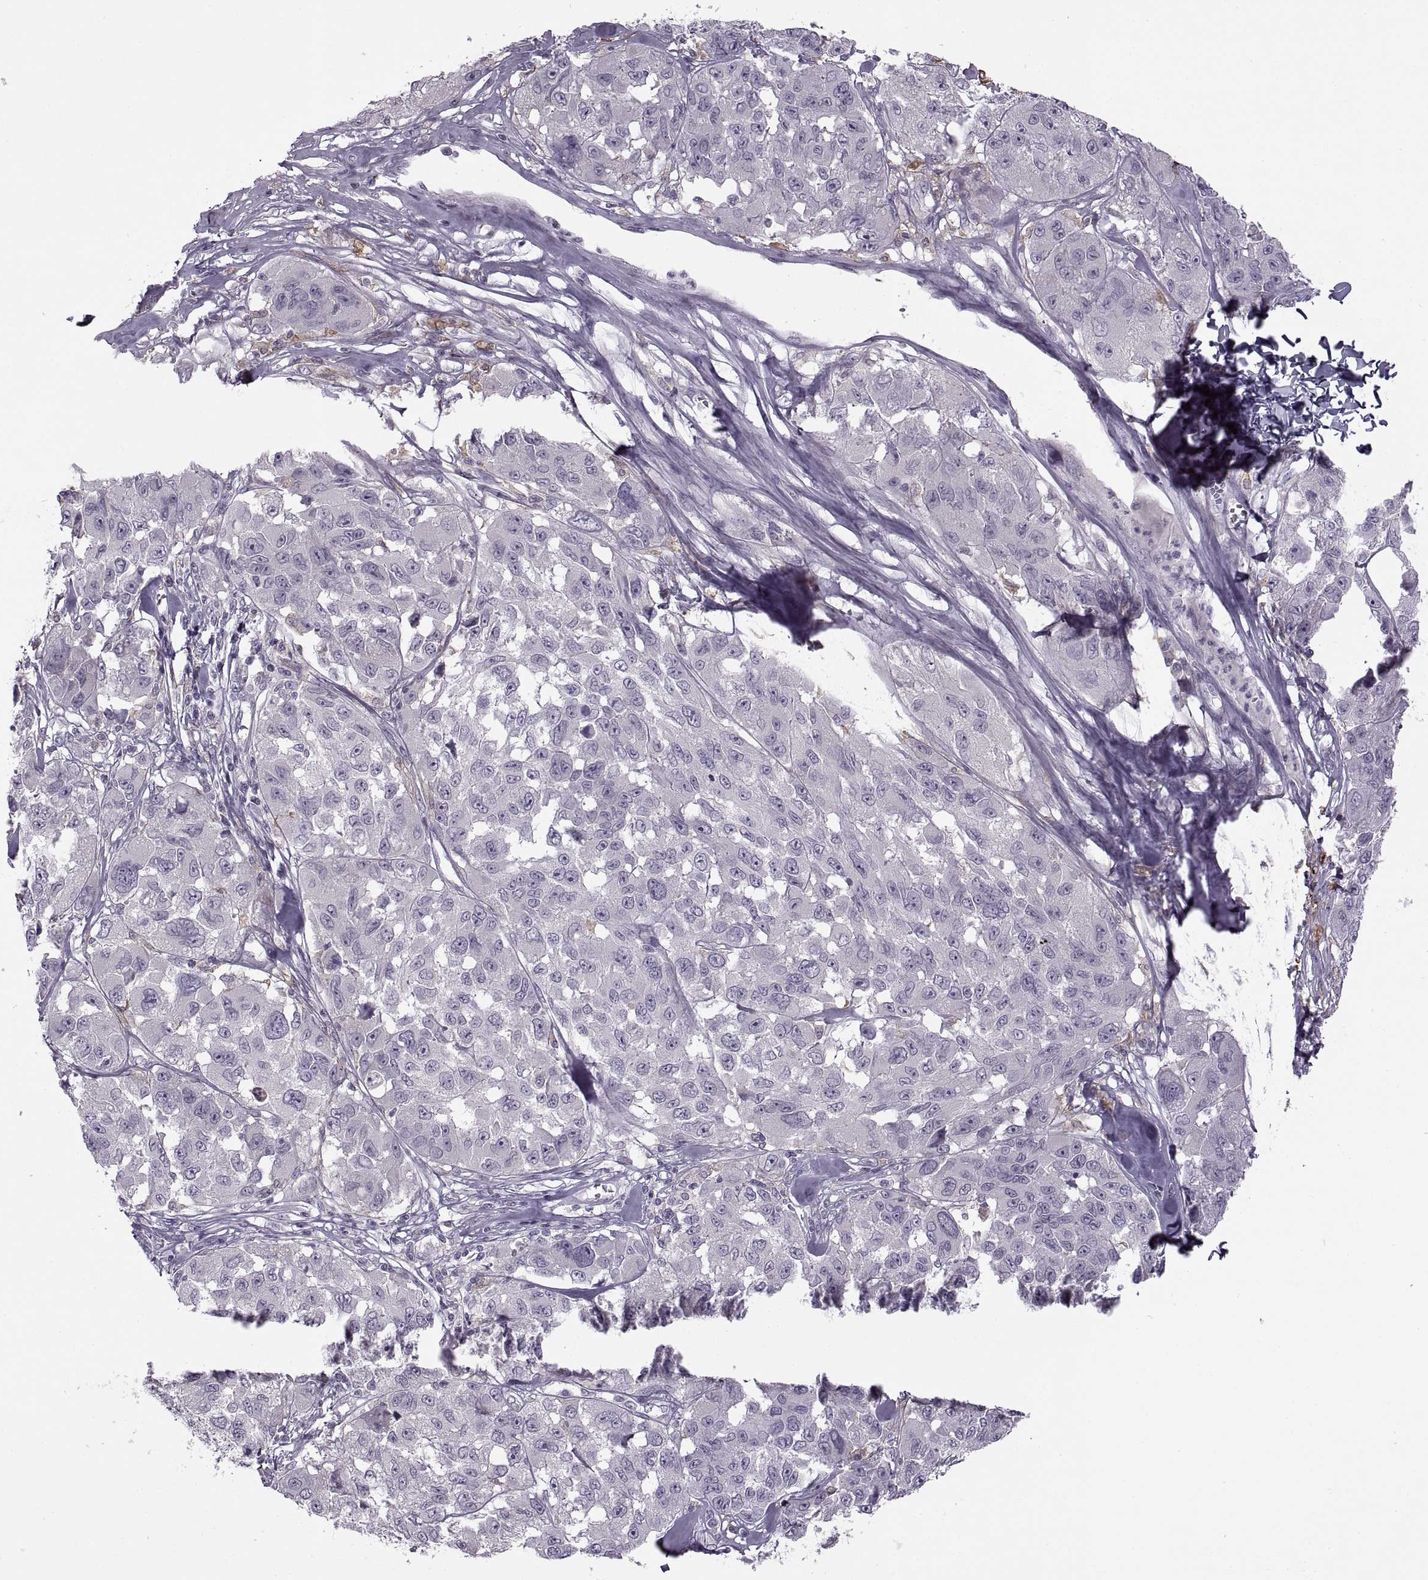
{"staining": {"intensity": "negative", "quantity": "none", "location": "none"}, "tissue": "melanoma", "cell_type": "Tumor cells", "image_type": "cancer", "snomed": [{"axis": "morphology", "description": "Malignant melanoma, NOS"}, {"axis": "topography", "description": "Skin"}], "caption": "An immunohistochemistry (IHC) micrograph of malignant melanoma is shown. There is no staining in tumor cells of malignant melanoma.", "gene": "H2AP", "patient": {"sex": "female", "age": 66}}